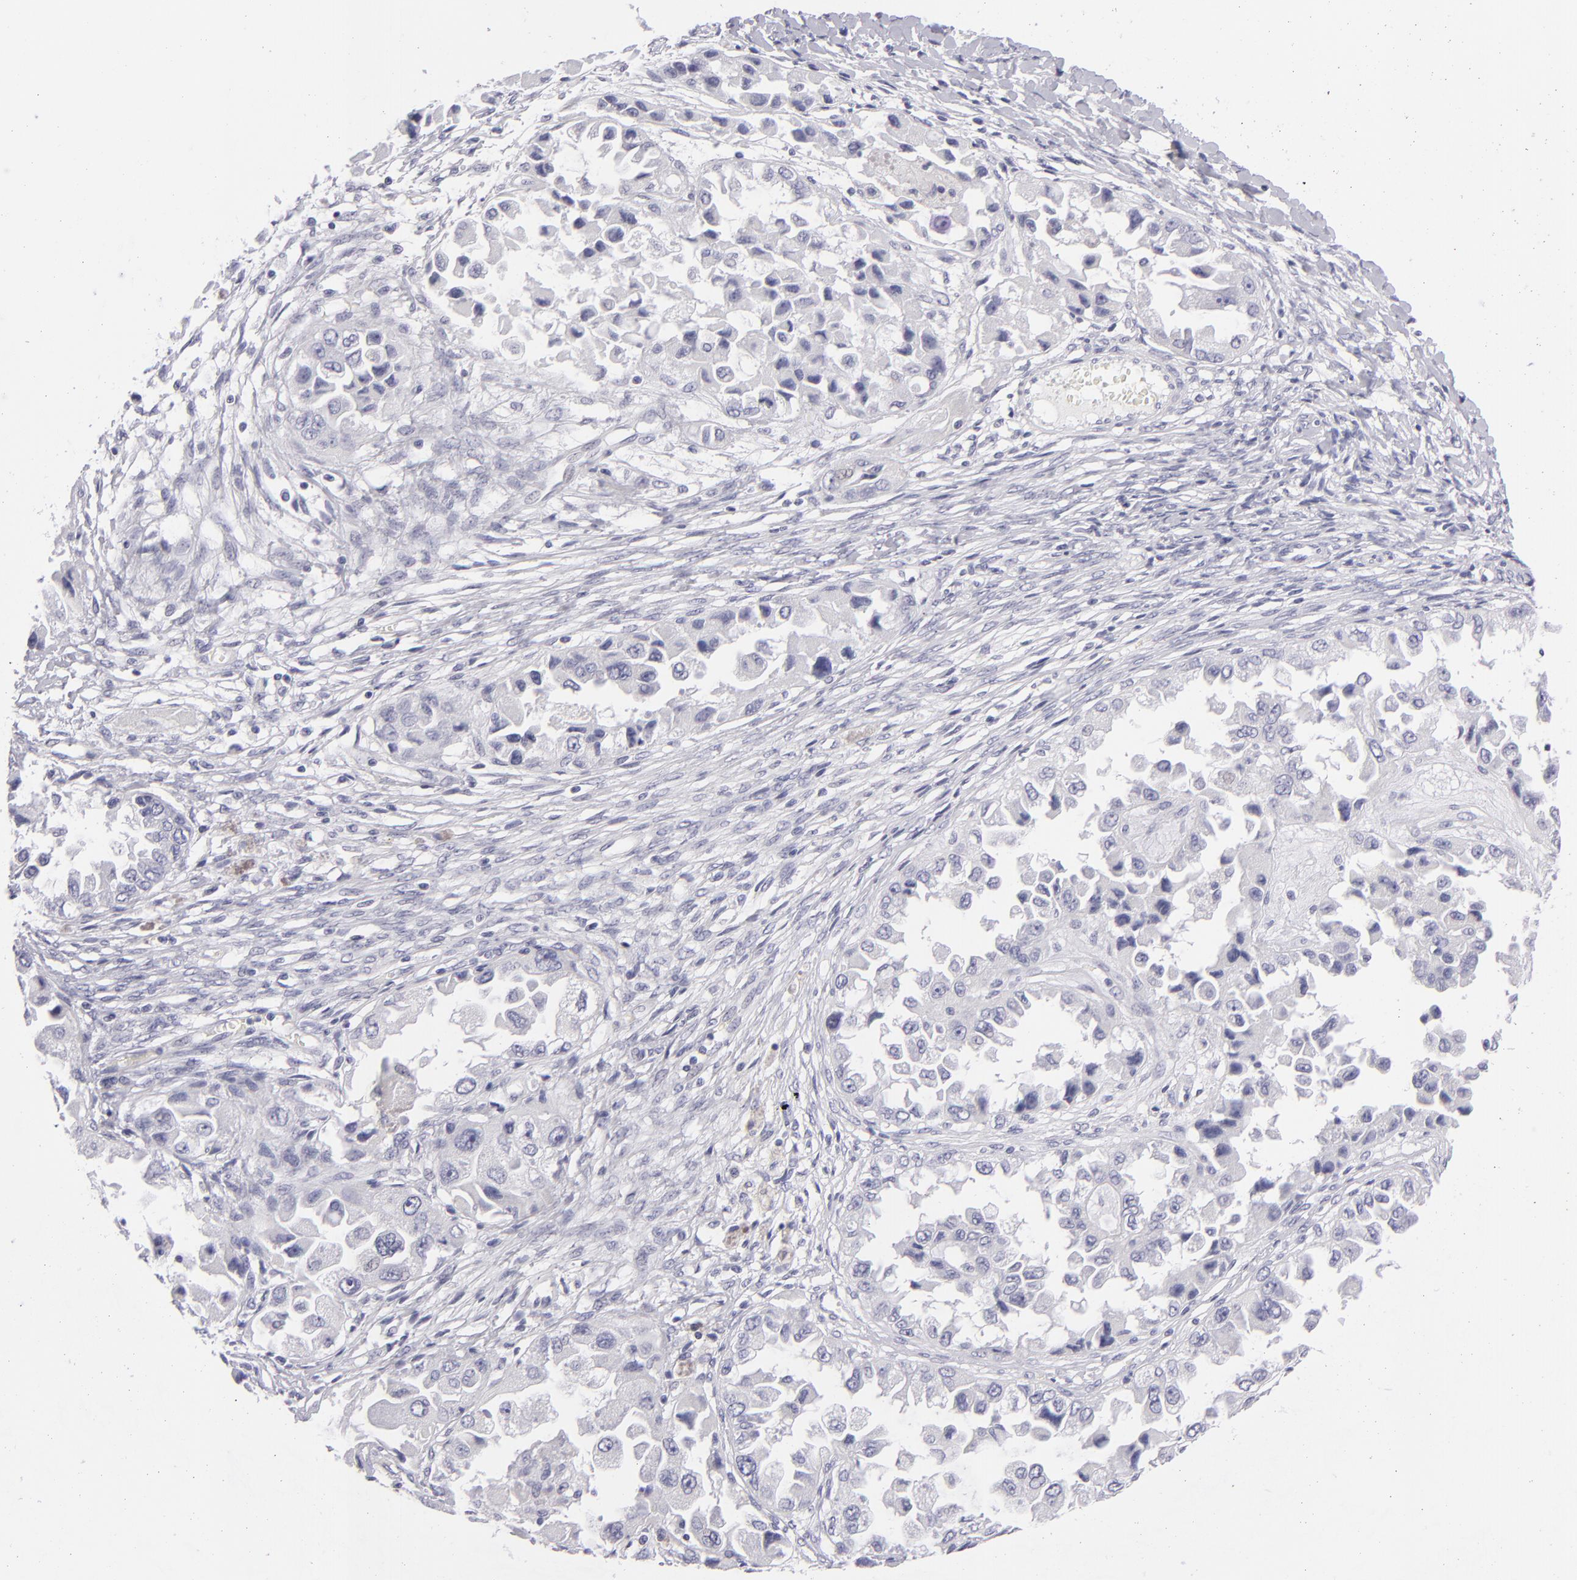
{"staining": {"intensity": "negative", "quantity": "none", "location": "none"}, "tissue": "ovarian cancer", "cell_type": "Tumor cells", "image_type": "cancer", "snomed": [{"axis": "morphology", "description": "Cystadenocarcinoma, serous, NOS"}, {"axis": "topography", "description": "Ovary"}], "caption": "This is an immunohistochemistry (IHC) histopathology image of serous cystadenocarcinoma (ovarian). There is no staining in tumor cells.", "gene": "VIL1", "patient": {"sex": "female", "age": 84}}